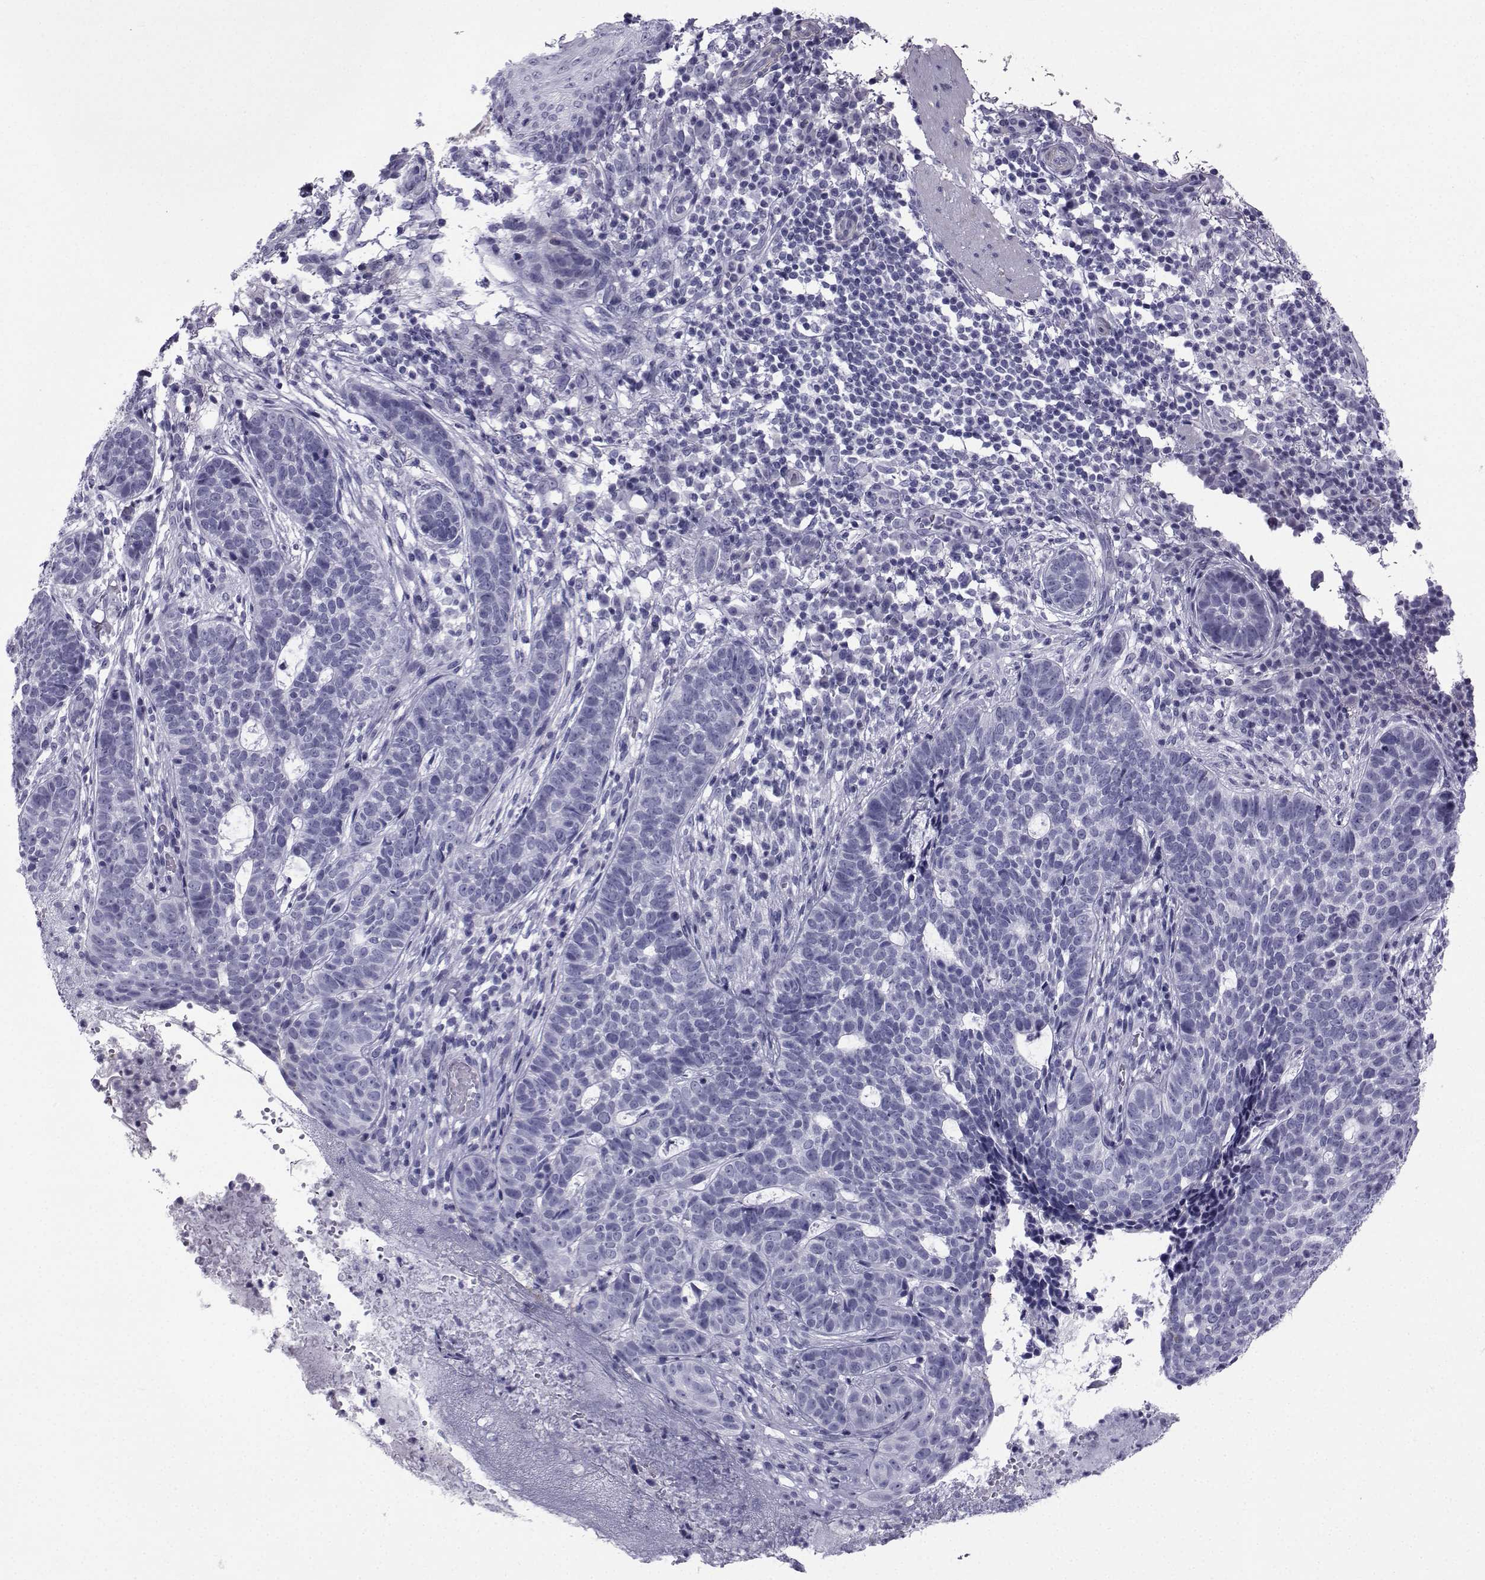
{"staining": {"intensity": "negative", "quantity": "none", "location": "none"}, "tissue": "skin cancer", "cell_type": "Tumor cells", "image_type": "cancer", "snomed": [{"axis": "morphology", "description": "Basal cell carcinoma"}, {"axis": "topography", "description": "Skin"}], "caption": "There is no significant staining in tumor cells of skin basal cell carcinoma. (Stains: DAB IHC with hematoxylin counter stain, Microscopy: brightfield microscopy at high magnification).", "gene": "SPANXD", "patient": {"sex": "female", "age": 69}}